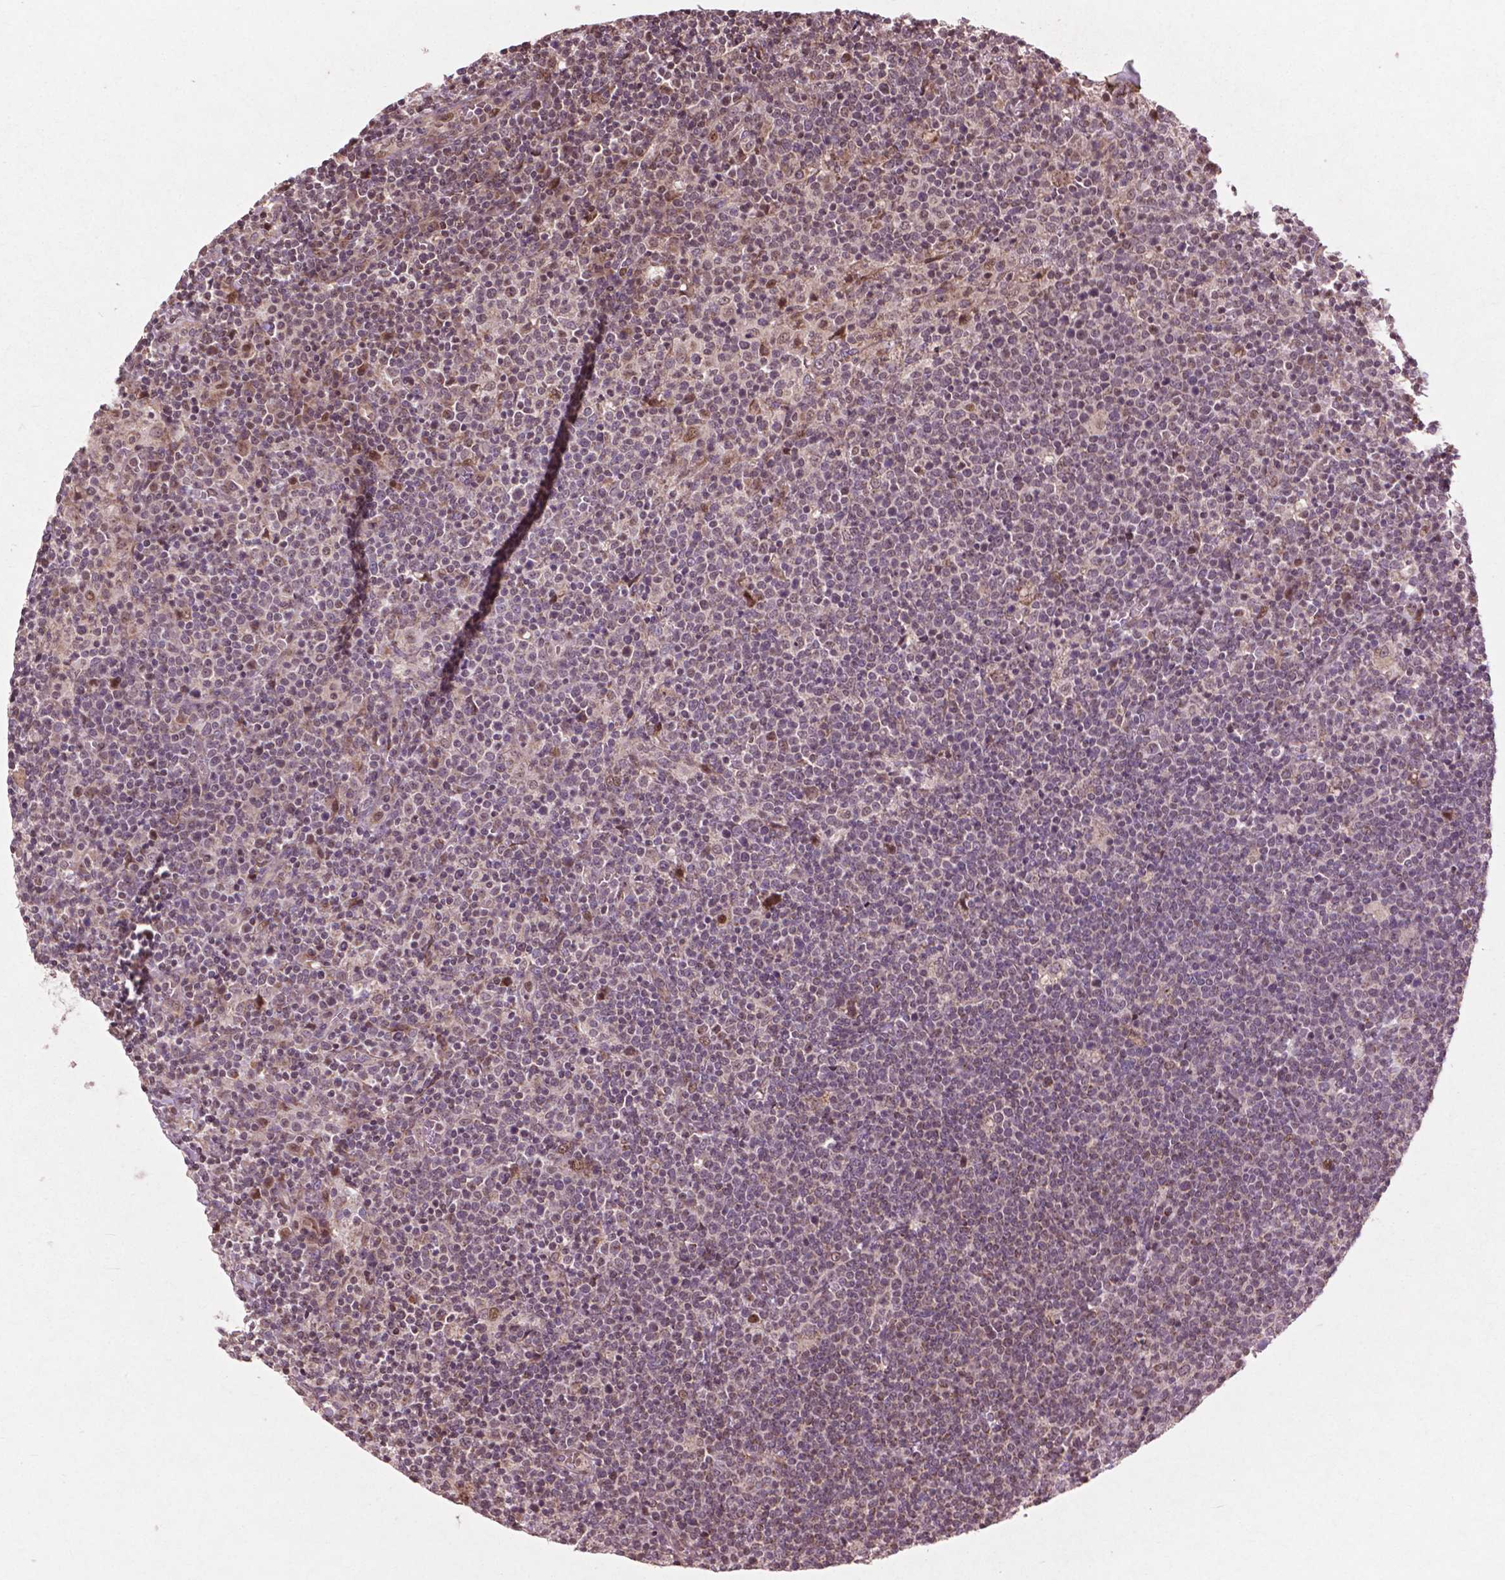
{"staining": {"intensity": "moderate", "quantity": "<25%", "location": "cytoplasmic/membranous,nuclear"}, "tissue": "lymphoma", "cell_type": "Tumor cells", "image_type": "cancer", "snomed": [{"axis": "morphology", "description": "Malignant lymphoma, non-Hodgkin's type, High grade"}, {"axis": "topography", "description": "Lymph node"}], "caption": "This is an image of immunohistochemistry (IHC) staining of lymphoma, which shows moderate positivity in the cytoplasmic/membranous and nuclear of tumor cells.", "gene": "B3GALNT2", "patient": {"sex": "male", "age": 61}}